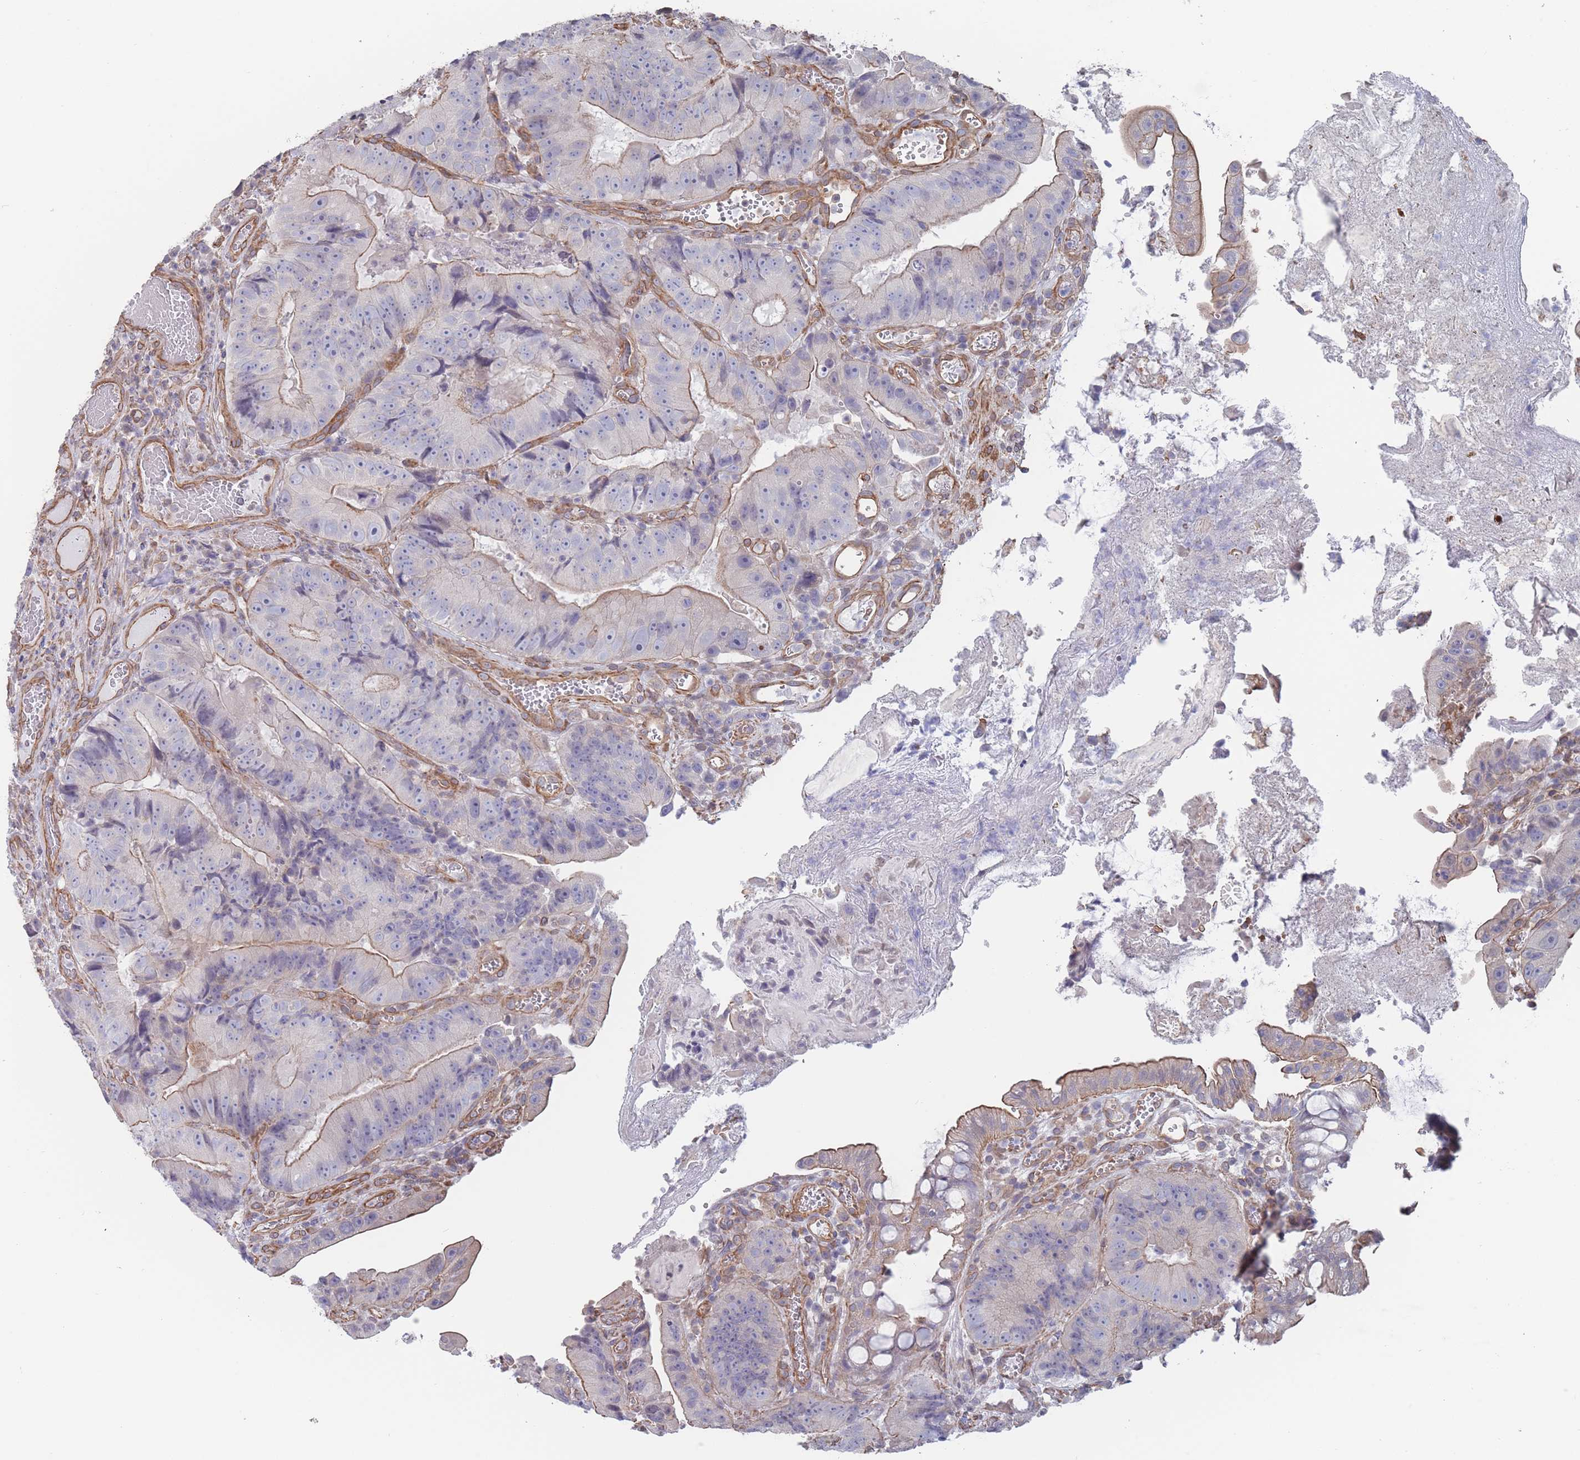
{"staining": {"intensity": "weak", "quantity": "<25%", "location": "cytoplasmic/membranous"}, "tissue": "colorectal cancer", "cell_type": "Tumor cells", "image_type": "cancer", "snomed": [{"axis": "morphology", "description": "Adenocarcinoma, NOS"}, {"axis": "topography", "description": "Colon"}], "caption": "This is a histopathology image of immunohistochemistry staining of adenocarcinoma (colorectal), which shows no staining in tumor cells.", "gene": "SLC1A6", "patient": {"sex": "female", "age": 86}}